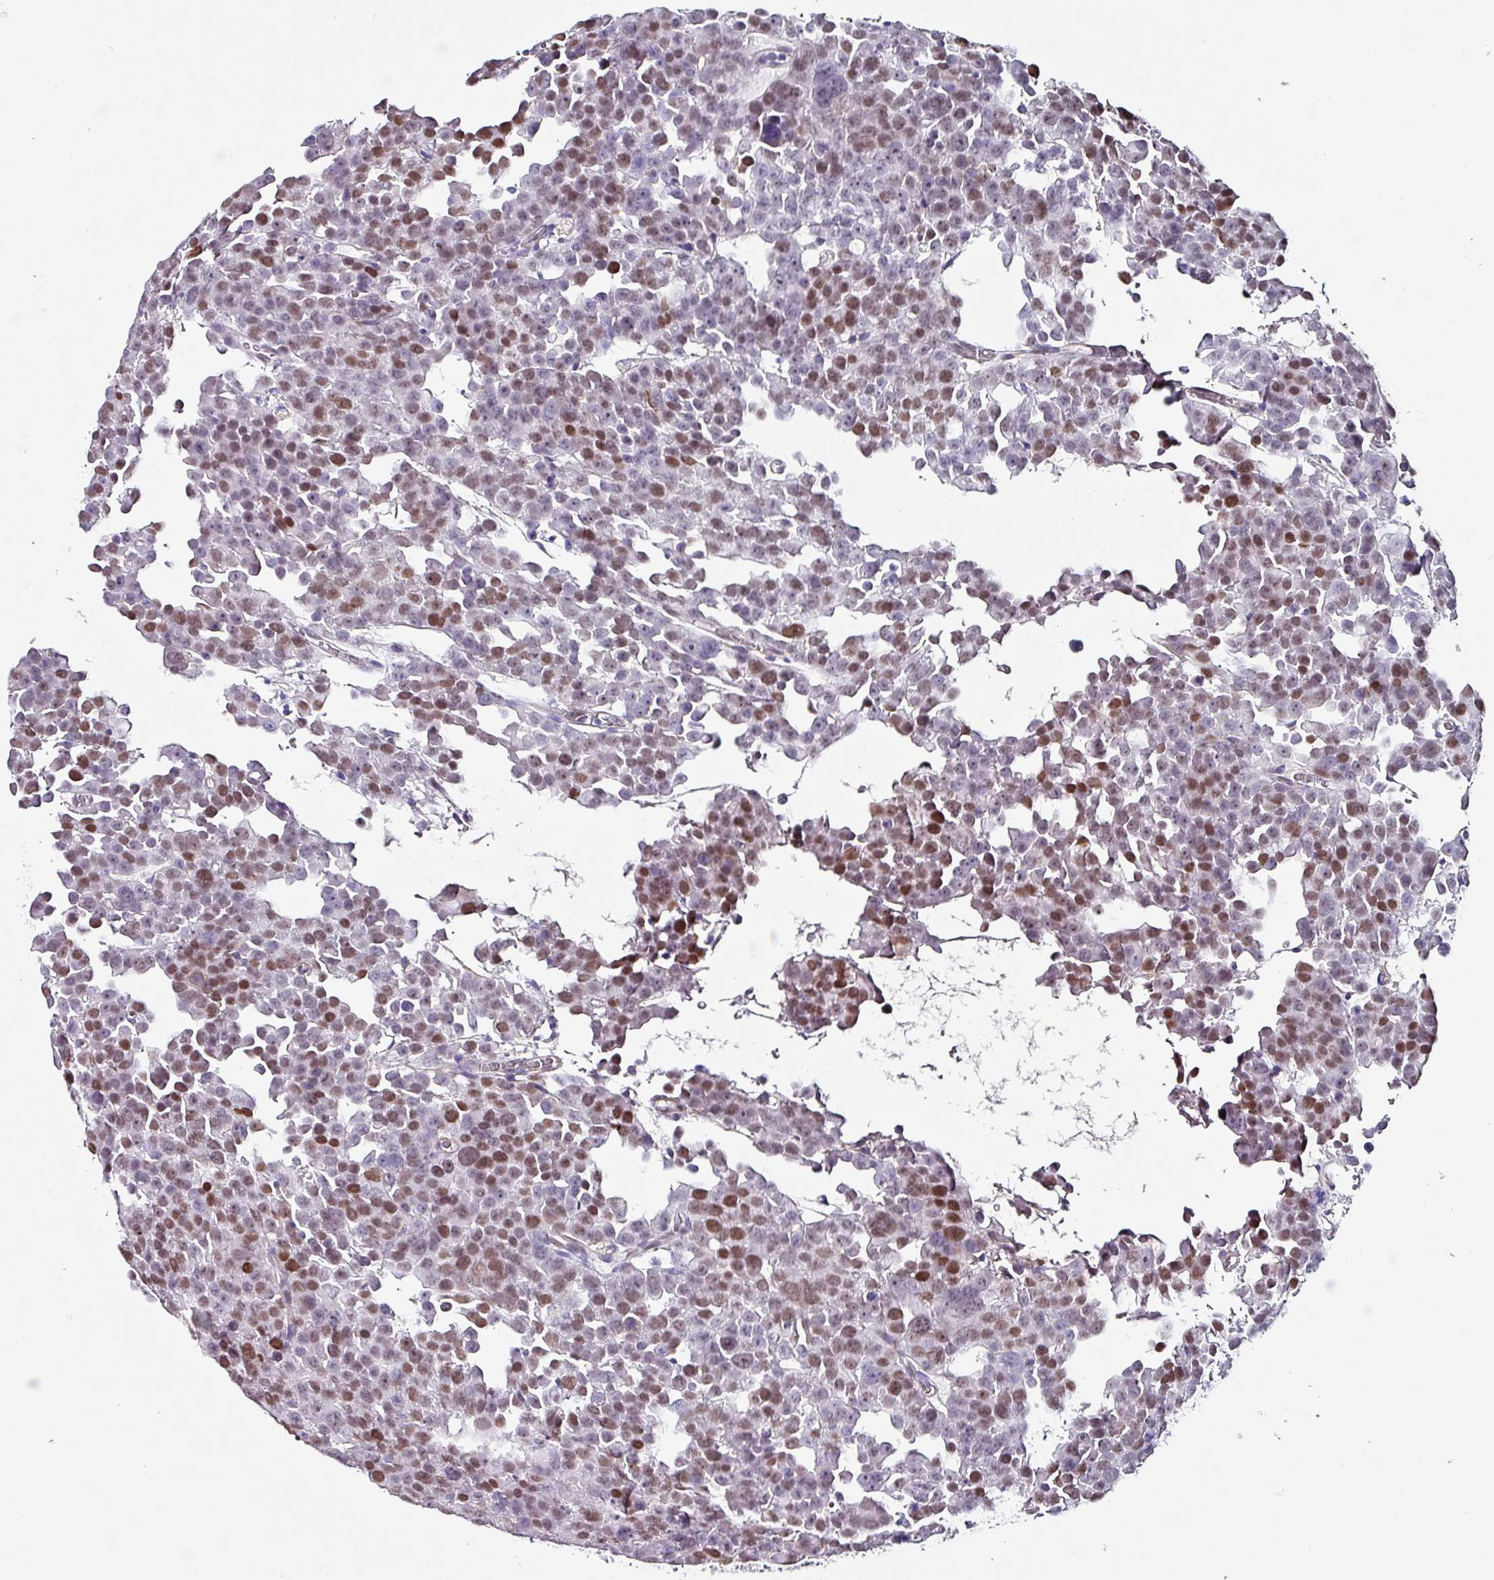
{"staining": {"intensity": "moderate", "quantity": ">75%", "location": "nuclear"}, "tissue": "testis cancer", "cell_type": "Tumor cells", "image_type": "cancer", "snomed": [{"axis": "morphology", "description": "Seminoma, NOS"}, {"axis": "topography", "description": "Testis"}], "caption": "A brown stain shows moderate nuclear staining of a protein in human testis seminoma tumor cells. (Brightfield microscopy of DAB IHC at high magnification).", "gene": "ZNF816-ZNF321P", "patient": {"sex": "male", "age": 71}}